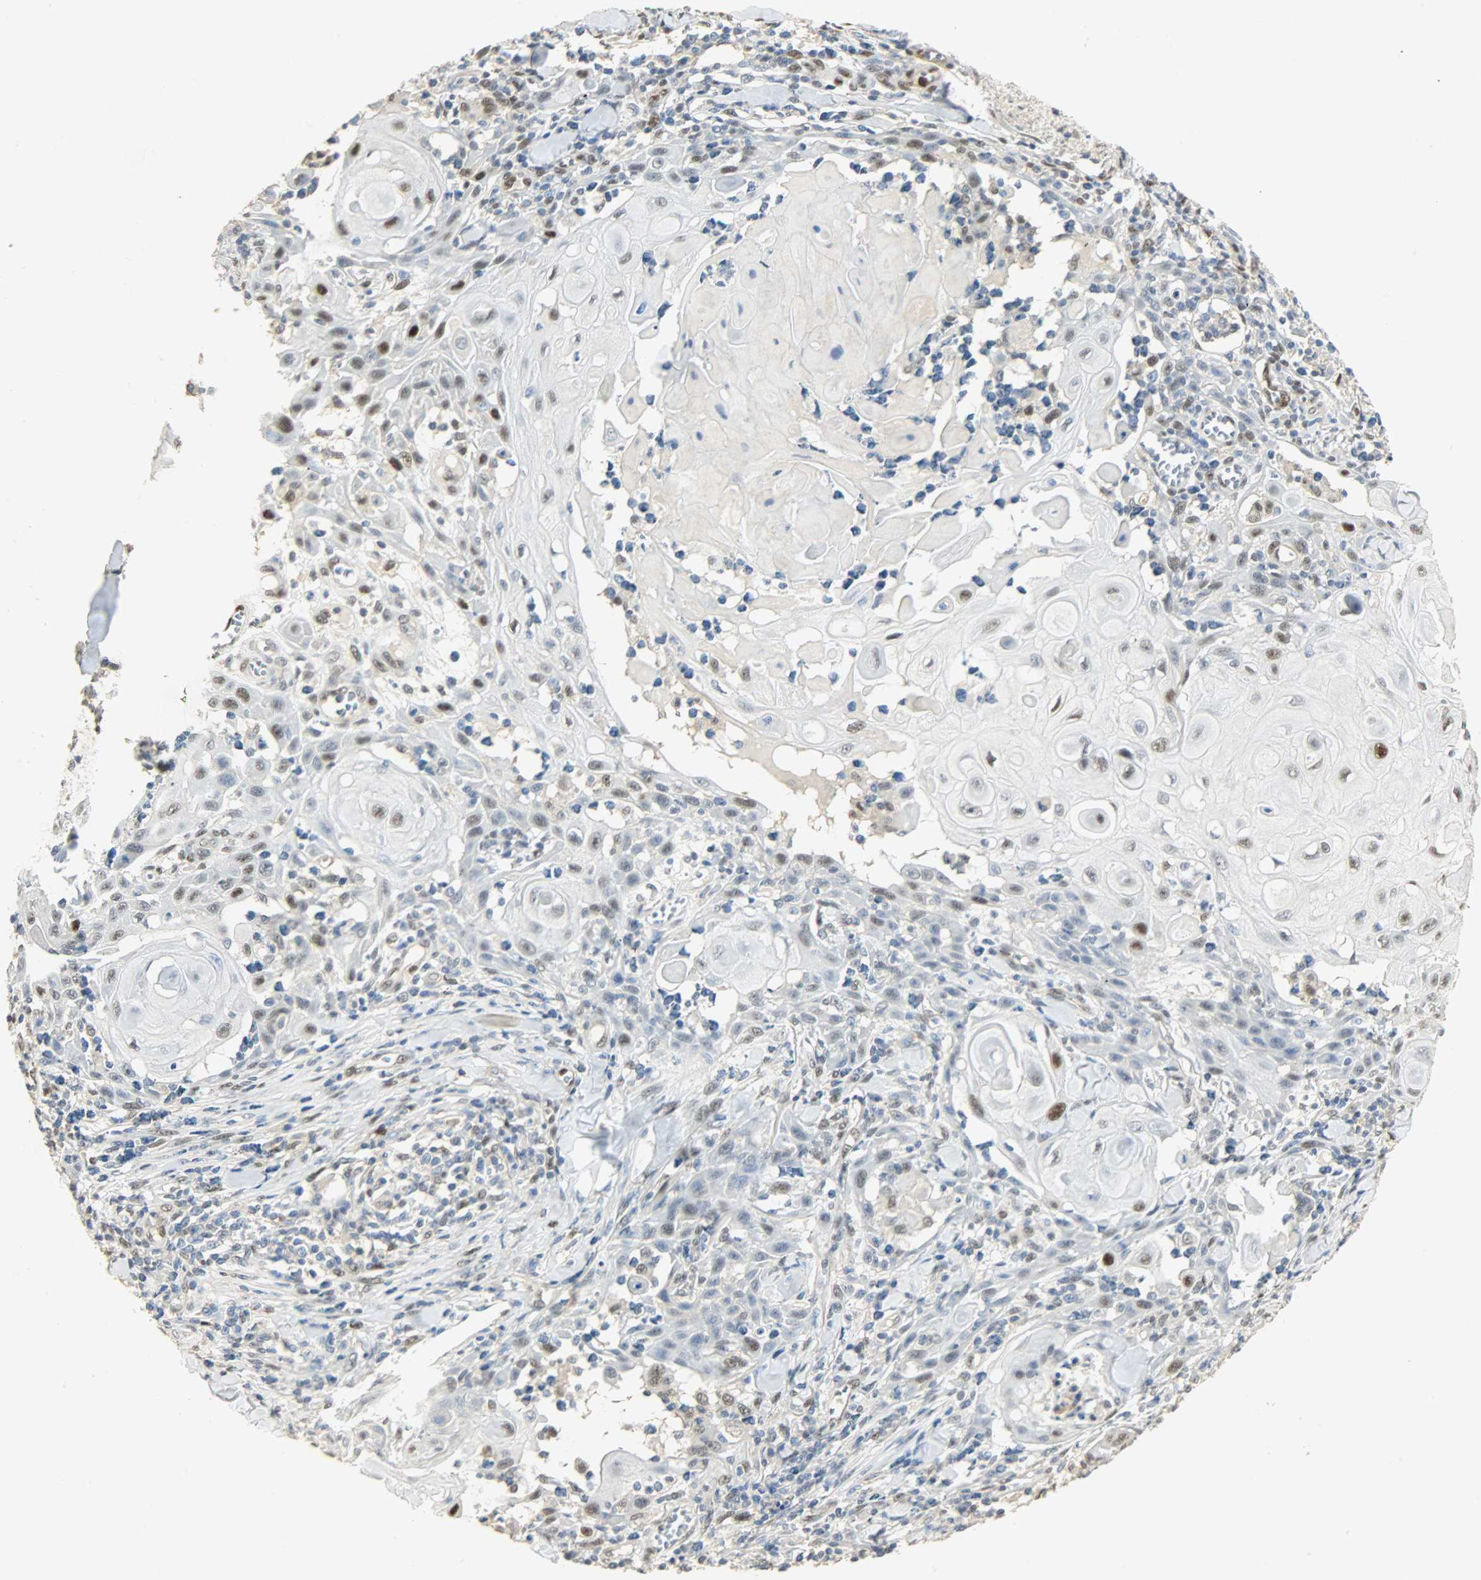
{"staining": {"intensity": "moderate", "quantity": "25%-75%", "location": "nuclear"}, "tissue": "skin cancer", "cell_type": "Tumor cells", "image_type": "cancer", "snomed": [{"axis": "morphology", "description": "Squamous cell carcinoma, NOS"}, {"axis": "topography", "description": "Skin"}], "caption": "Skin squamous cell carcinoma stained with DAB (3,3'-diaminobenzidine) IHC displays medium levels of moderate nuclear expression in about 25%-75% of tumor cells. The protein is shown in brown color, while the nuclei are stained blue.", "gene": "NPEPL1", "patient": {"sex": "male", "age": 24}}